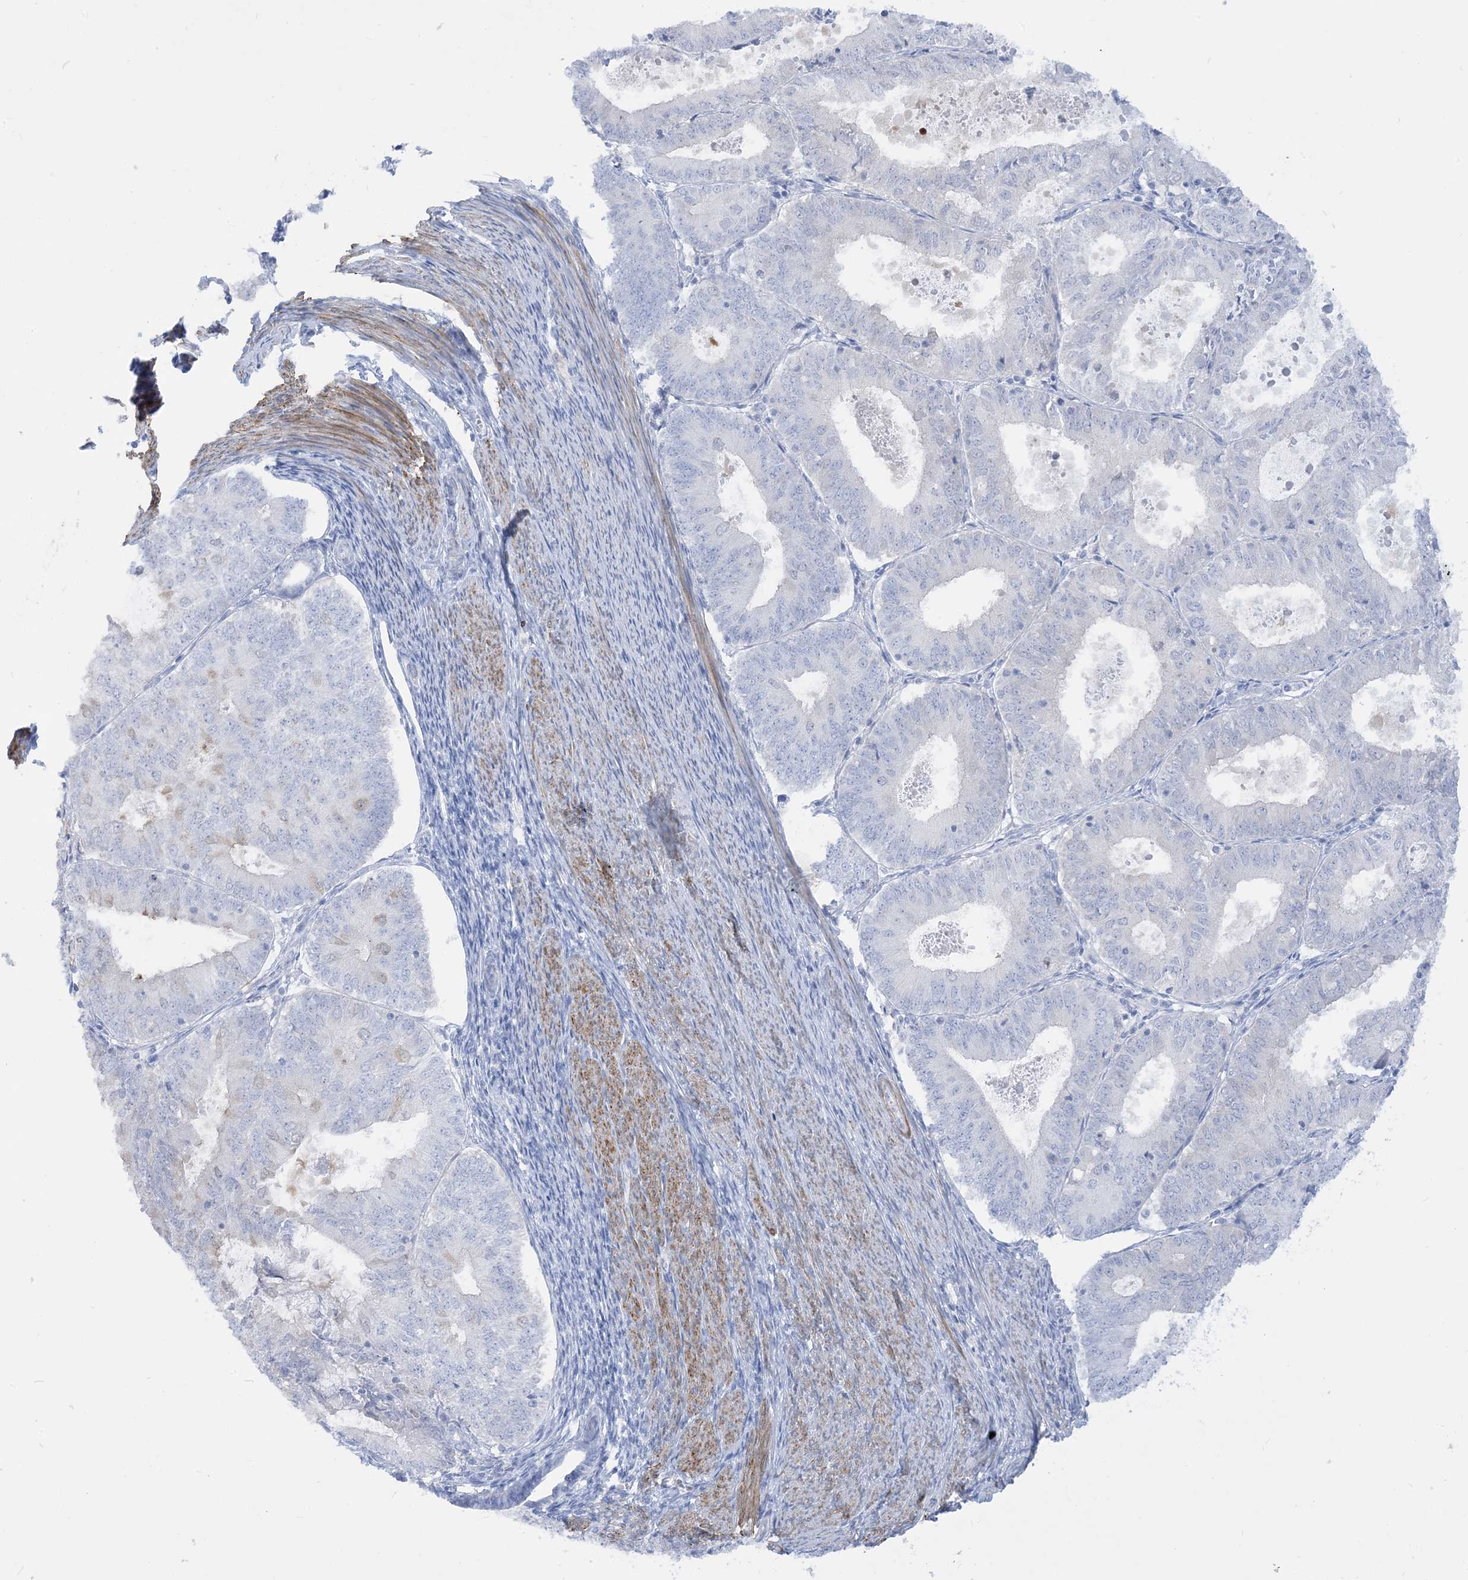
{"staining": {"intensity": "negative", "quantity": "none", "location": "none"}, "tissue": "endometrial cancer", "cell_type": "Tumor cells", "image_type": "cancer", "snomed": [{"axis": "morphology", "description": "Adenocarcinoma, NOS"}, {"axis": "topography", "description": "Endometrium"}], "caption": "Endometrial cancer was stained to show a protein in brown. There is no significant positivity in tumor cells.", "gene": "MARS2", "patient": {"sex": "female", "age": 57}}